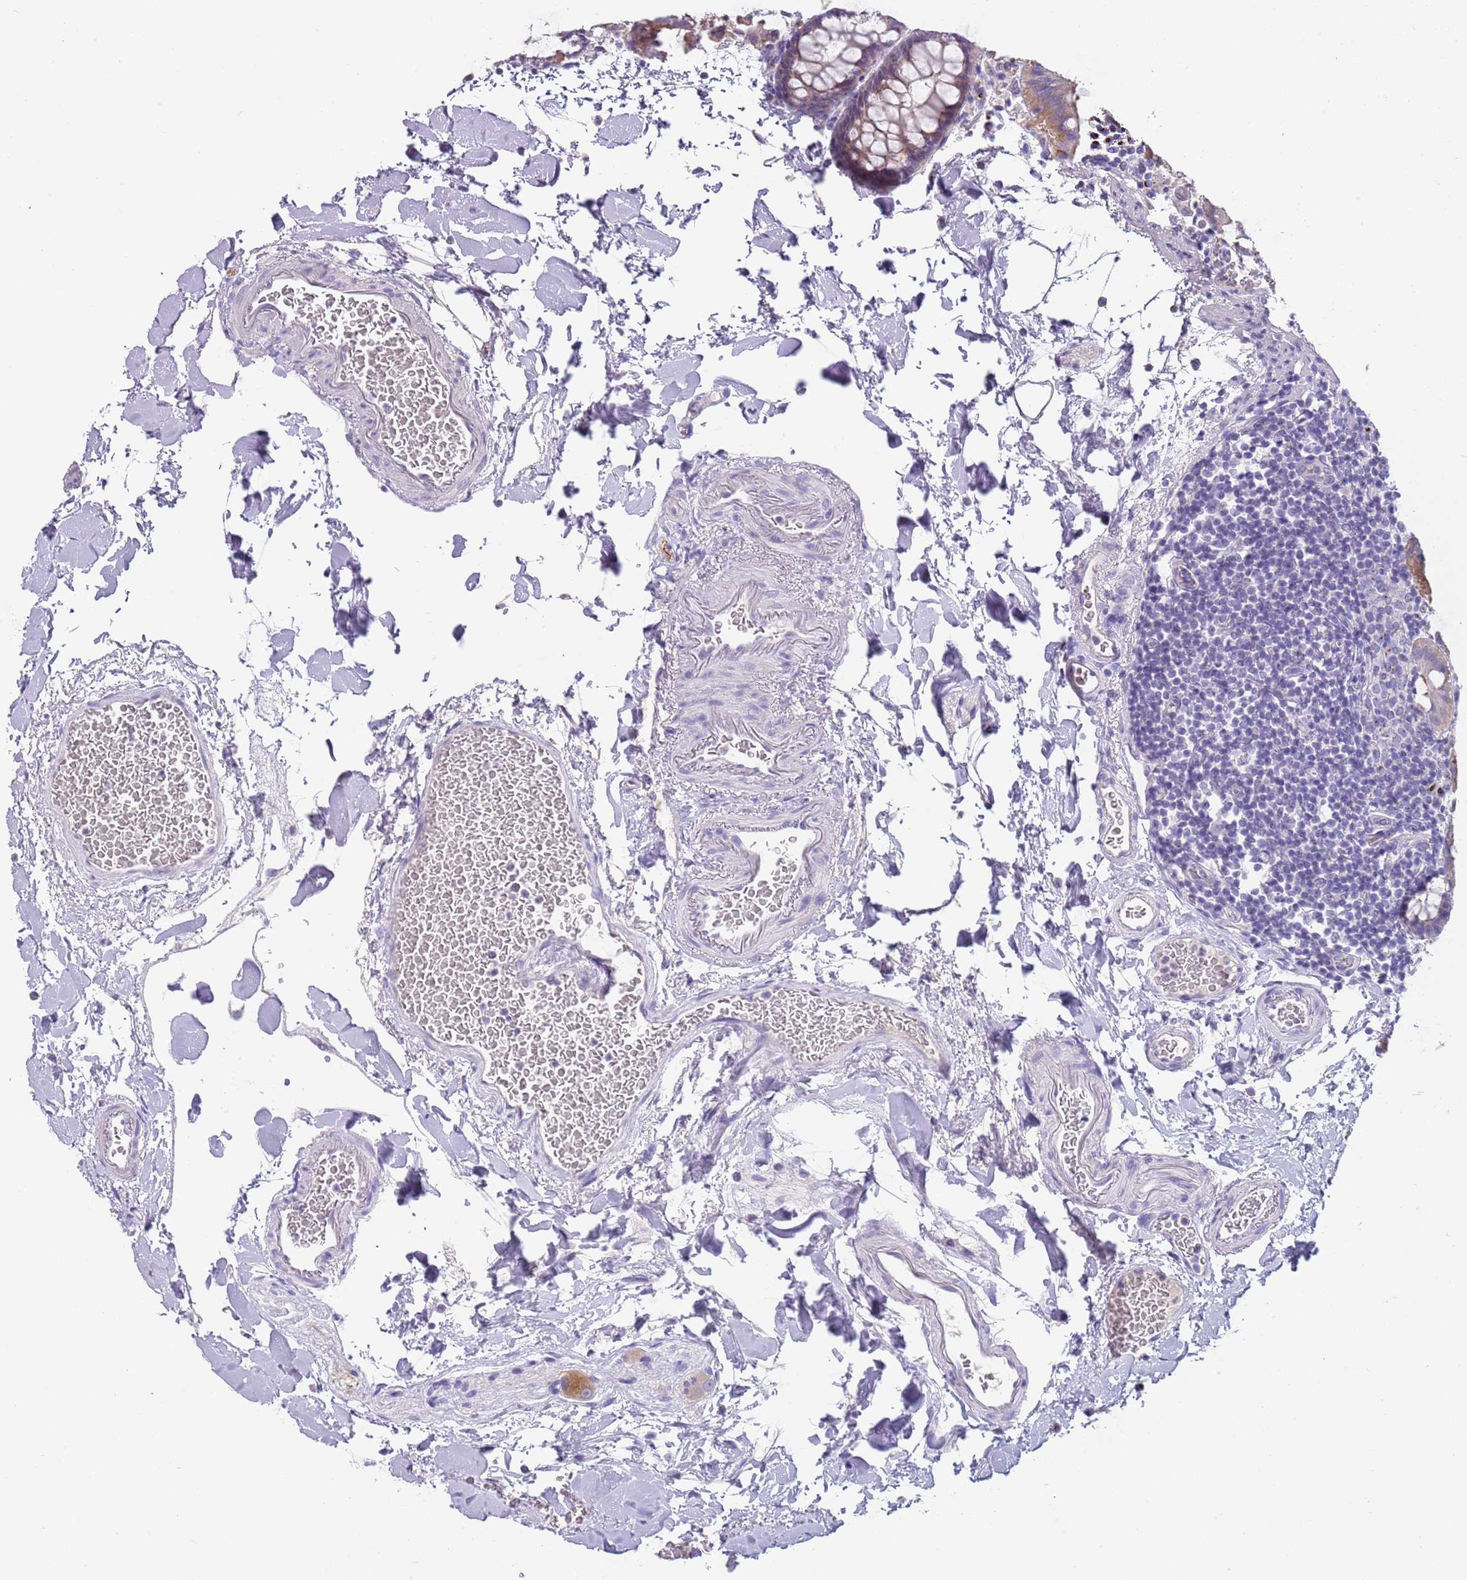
{"staining": {"intensity": "negative", "quantity": "none", "location": "none"}, "tissue": "colon", "cell_type": "Endothelial cells", "image_type": "normal", "snomed": [{"axis": "morphology", "description": "Normal tissue, NOS"}, {"axis": "topography", "description": "Colon"}], "caption": "The image reveals no significant positivity in endothelial cells of colon.", "gene": "C2CD3", "patient": {"sex": "male", "age": 75}}